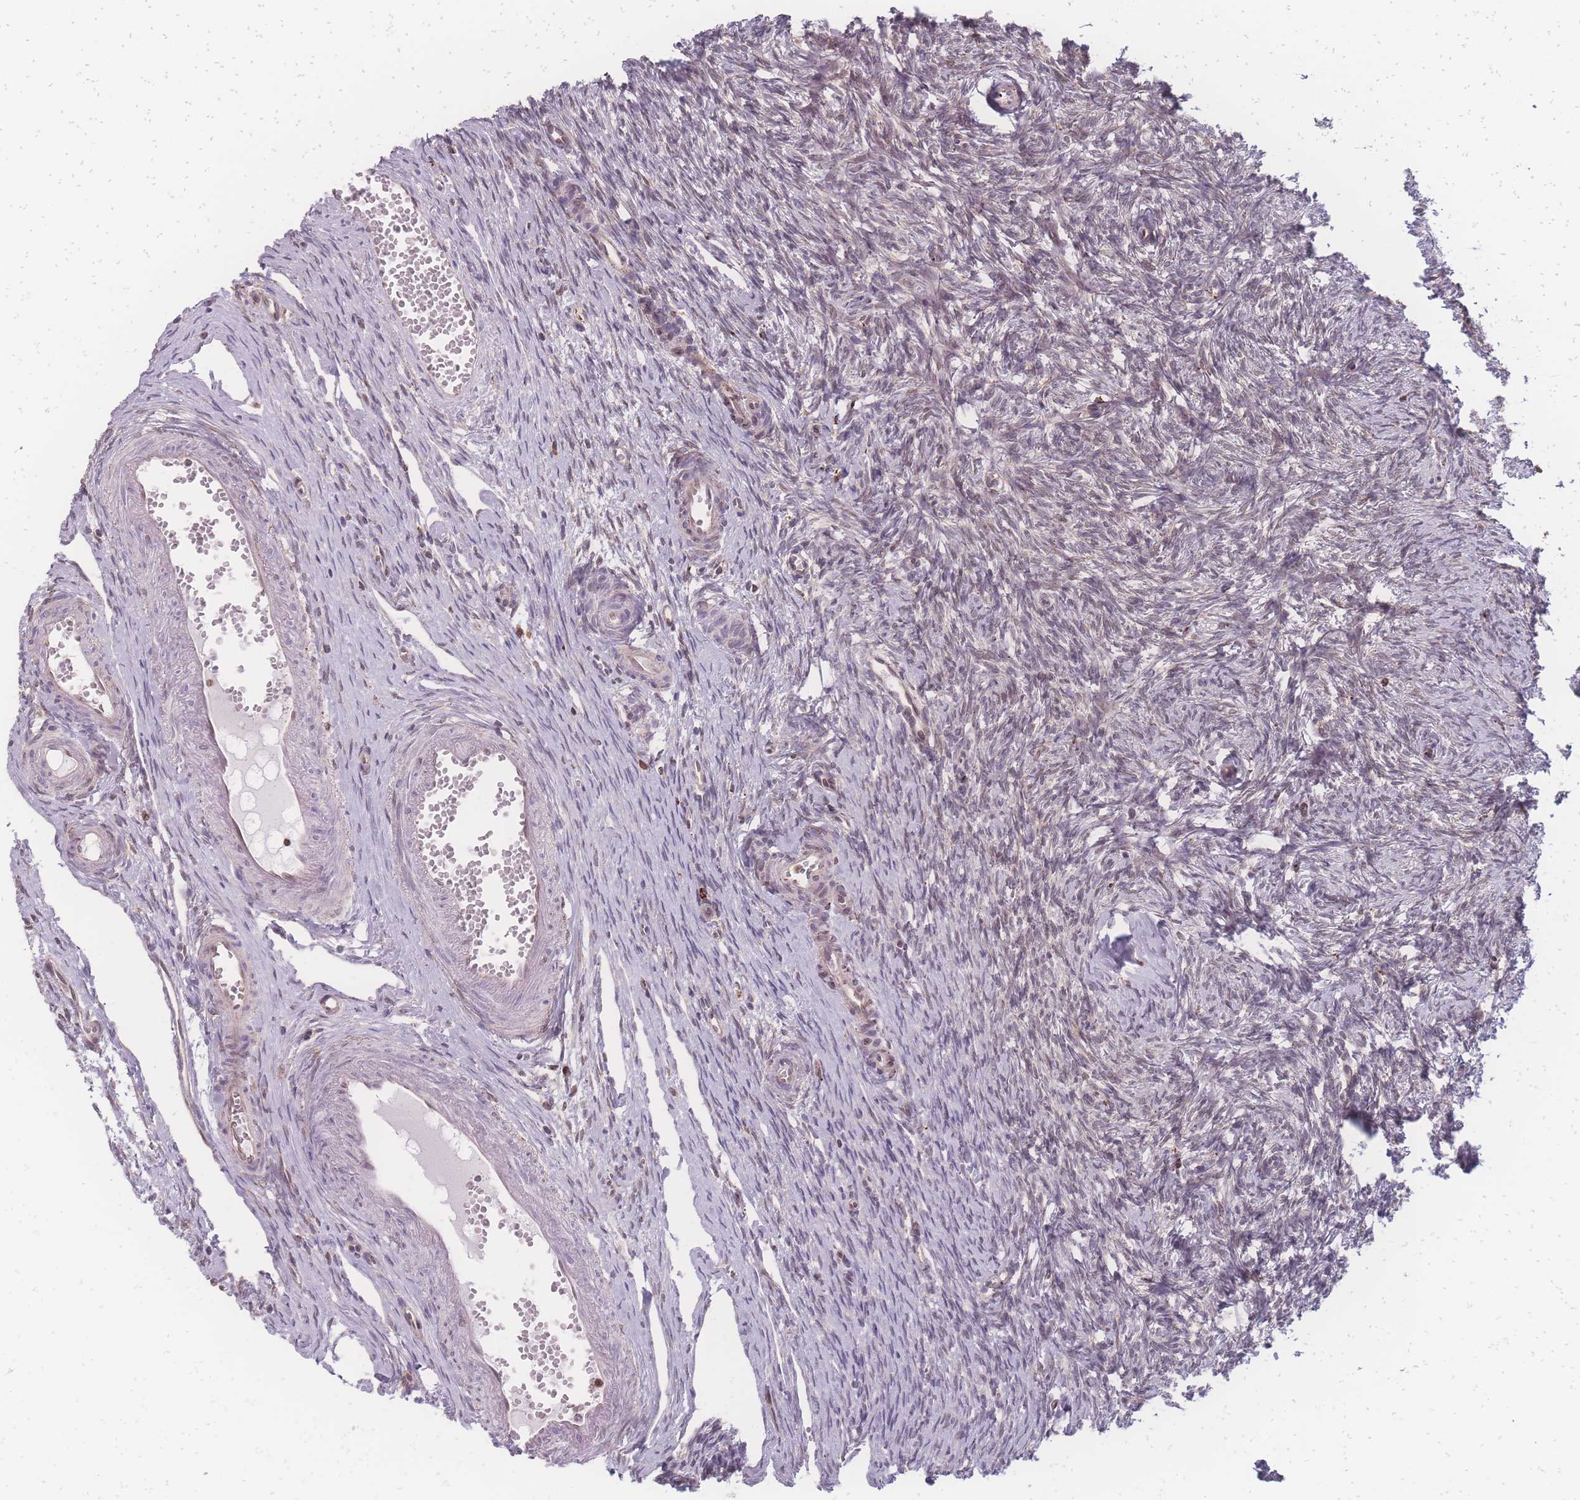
{"staining": {"intensity": "weak", "quantity": "<25%", "location": "cytoplasmic/membranous"}, "tissue": "ovary", "cell_type": "Ovarian stroma cells", "image_type": "normal", "snomed": [{"axis": "morphology", "description": "Normal tissue, NOS"}, {"axis": "topography", "description": "Ovary"}], "caption": "Human ovary stained for a protein using immunohistochemistry reveals no staining in ovarian stroma cells.", "gene": "ZC3H13", "patient": {"sex": "female", "age": 51}}